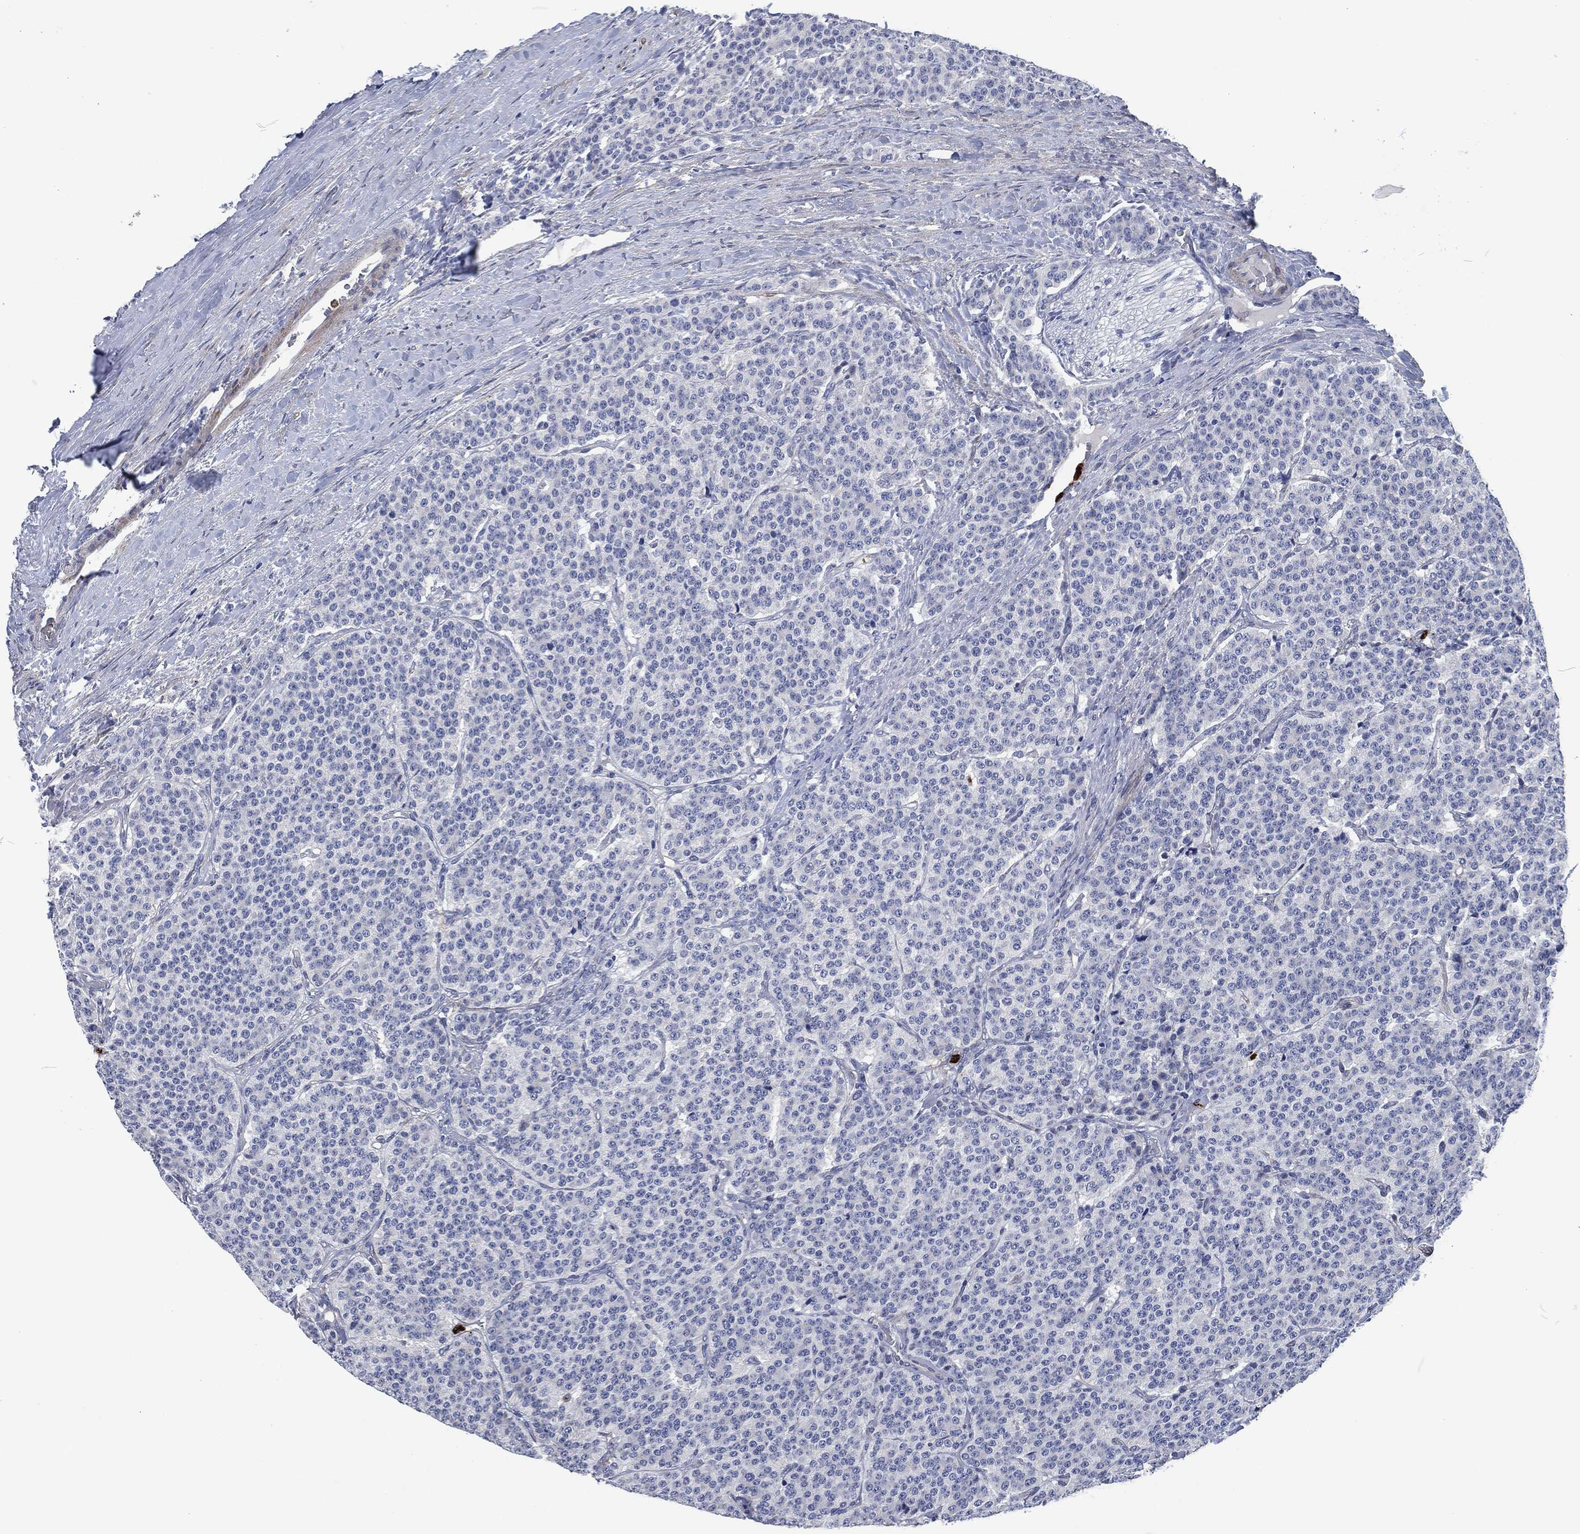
{"staining": {"intensity": "negative", "quantity": "none", "location": "none"}, "tissue": "carcinoid", "cell_type": "Tumor cells", "image_type": "cancer", "snomed": [{"axis": "morphology", "description": "Carcinoid, malignant, NOS"}, {"axis": "topography", "description": "Small intestine"}], "caption": "This is an immunohistochemistry histopathology image of human carcinoid (malignant). There is no staining in tumor cells.", "gene": "MPO", "patient": {"sex": "female", "age": 58}}